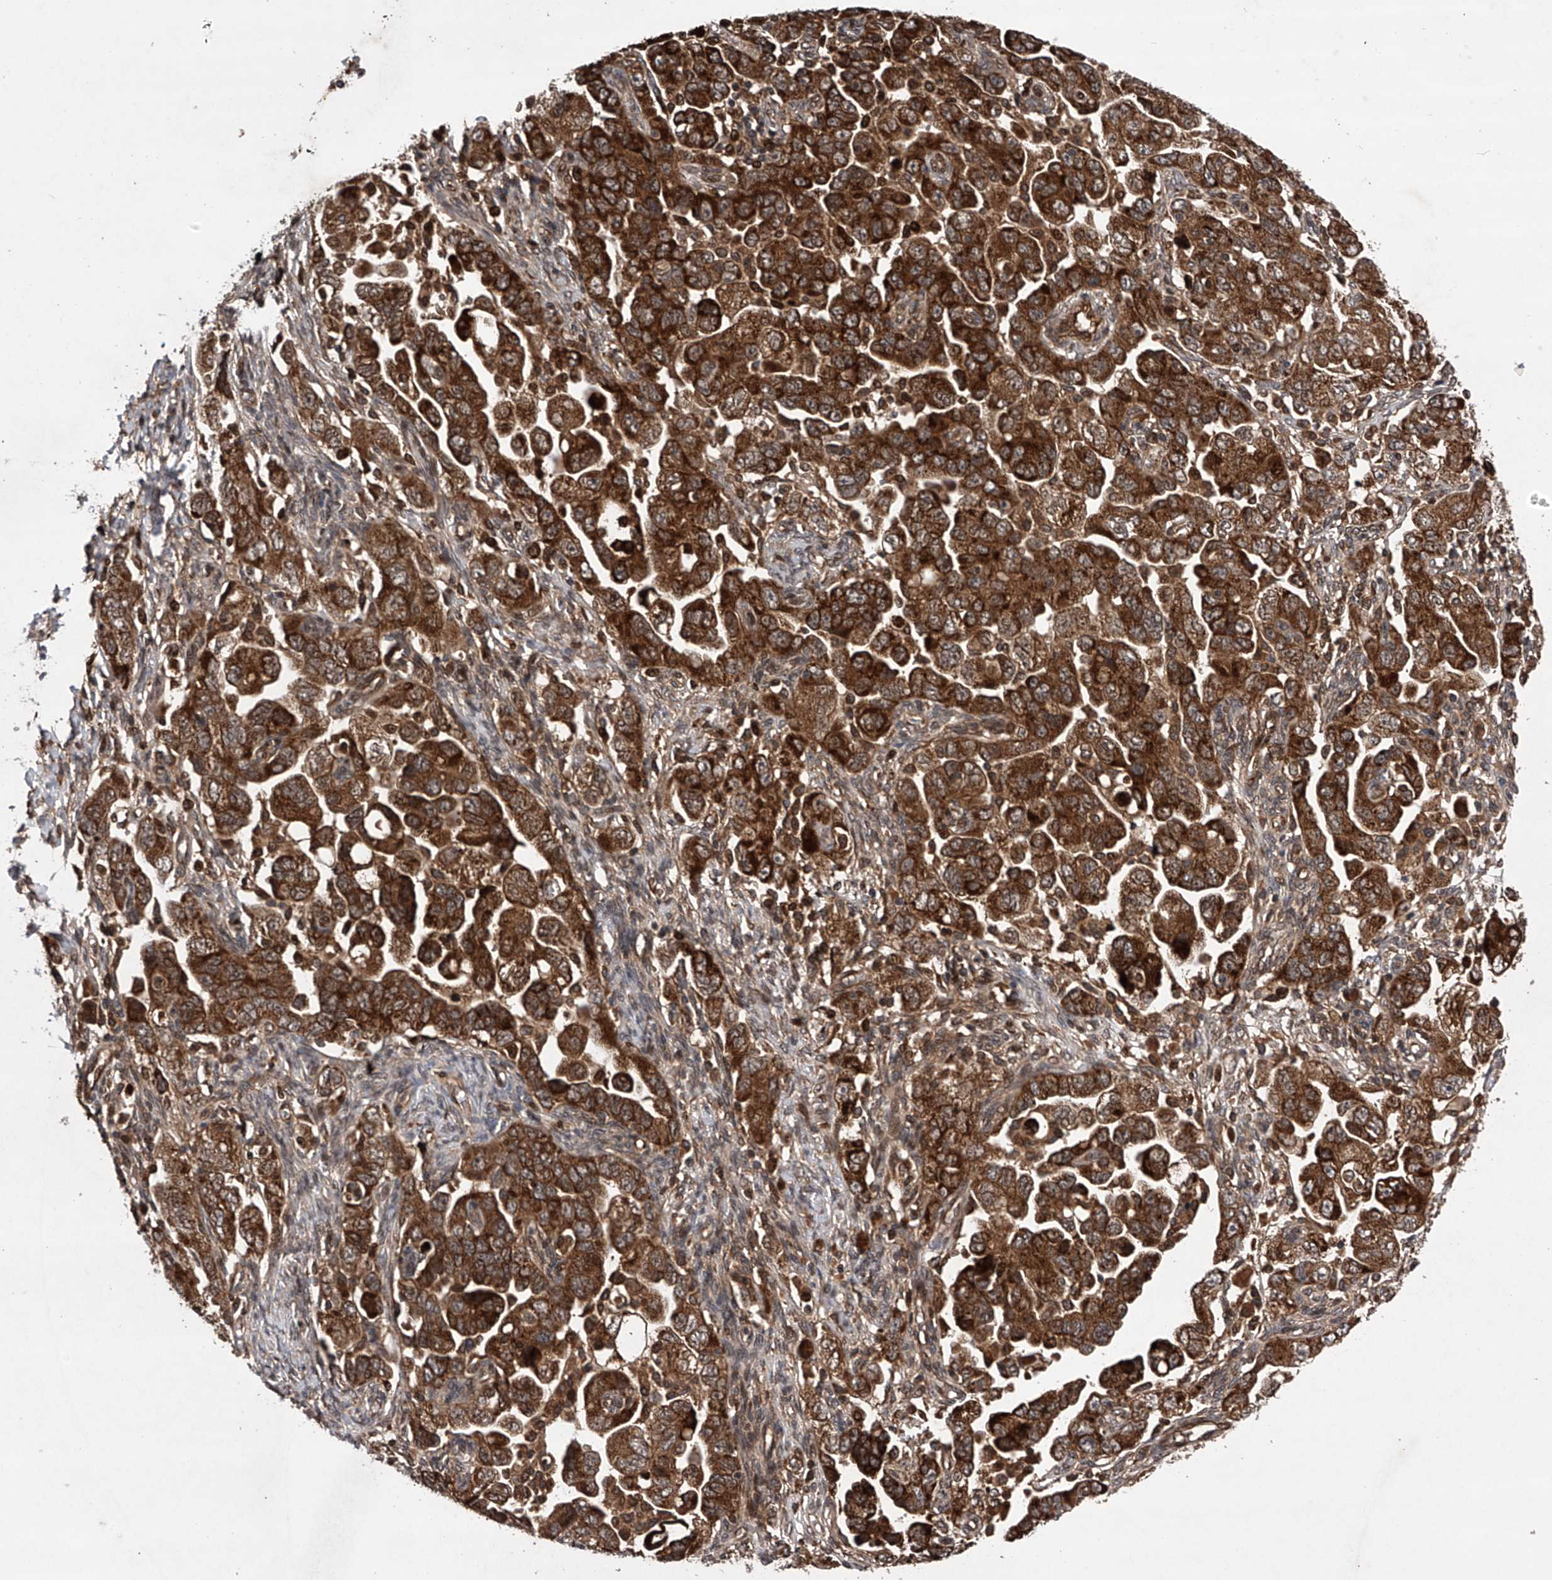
{"staining": {"intensity": "strong", "quantity": ">75%", "location": "cytoplasmic/membranous"}, "tissue": "ovarian cancer", "cell_type": "Tumor cells", "image_type": "cancer", "snomed": [{"axis": "morphology", "description": "Carcinoma, NOS"}, {"axis": "morphology", "description": "Cystadenocarcinoma, serous, NOS"}, {"axis": "topography", "description": "Ovary"}], "caption": "An immunohistochemistry (IHC) histopathology image of tumor tissue is shown. Protein staining in brown labels strong cytoplasmic/membranous positivity in ovarian cancer (serous cystadenocarcinoma) within tumor cells. (Brightfield microscopy of DAB IHC at high magnification).", "gene": "MAP3K11", "patient": {"sex": "female", "age": 69}}